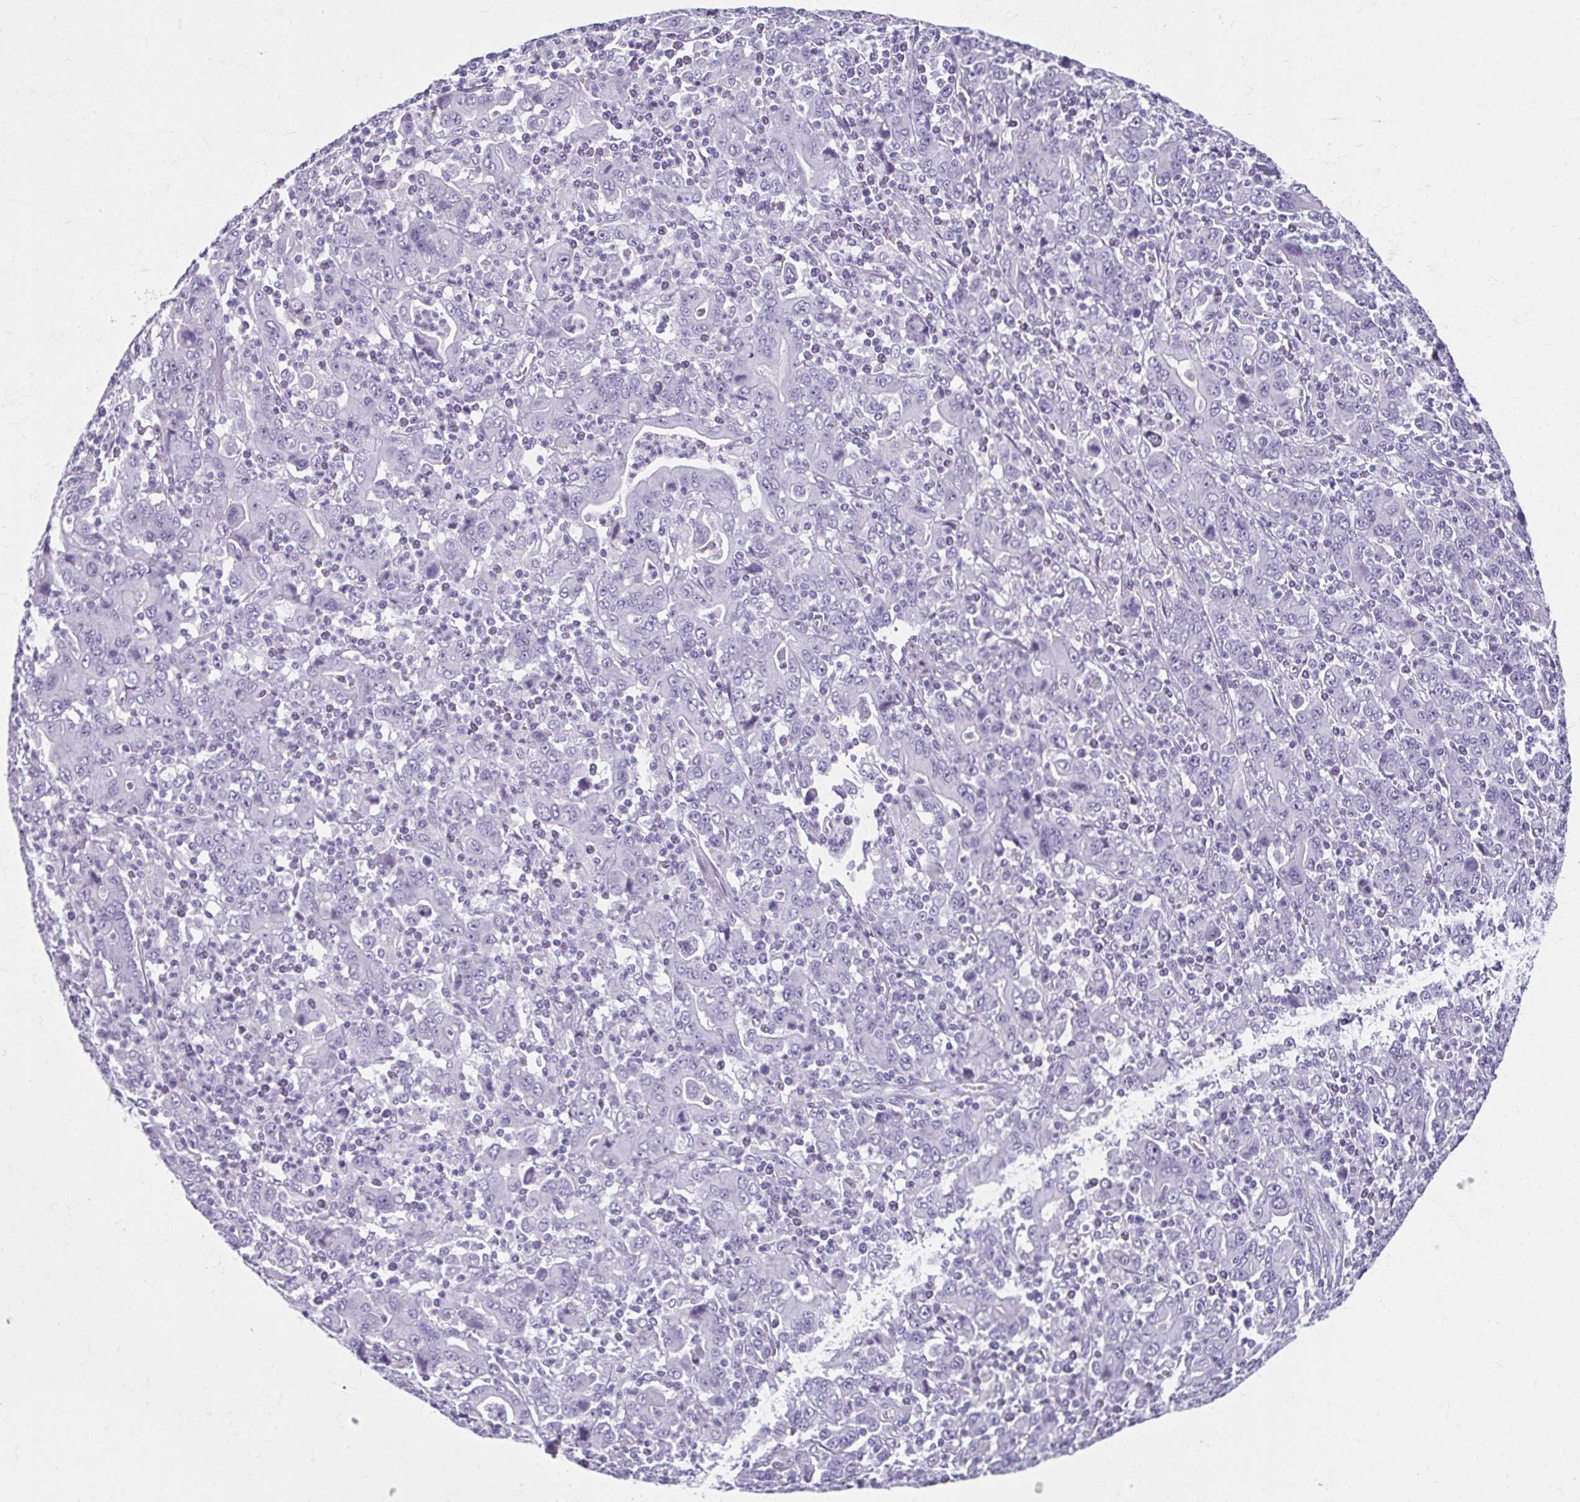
{"staining": {"intensity": "negative", "quantity": "none", "location": "none"}, "tissue": "stomach cancer", "cell_type": "Tumor cells", "image_type": "cancer", "snomed": [{"axis": "morphology", "description": "Adenocarcinoma, NOS"}, {"axis": "topography", "description": "Stomach, upper"}], "caption": "Immunohistochemistry (IHC) of stomach cancer shows no positivity in tumor cells.", "gene": "MOBP", "patient": {"sex": "male", "age": 69}}